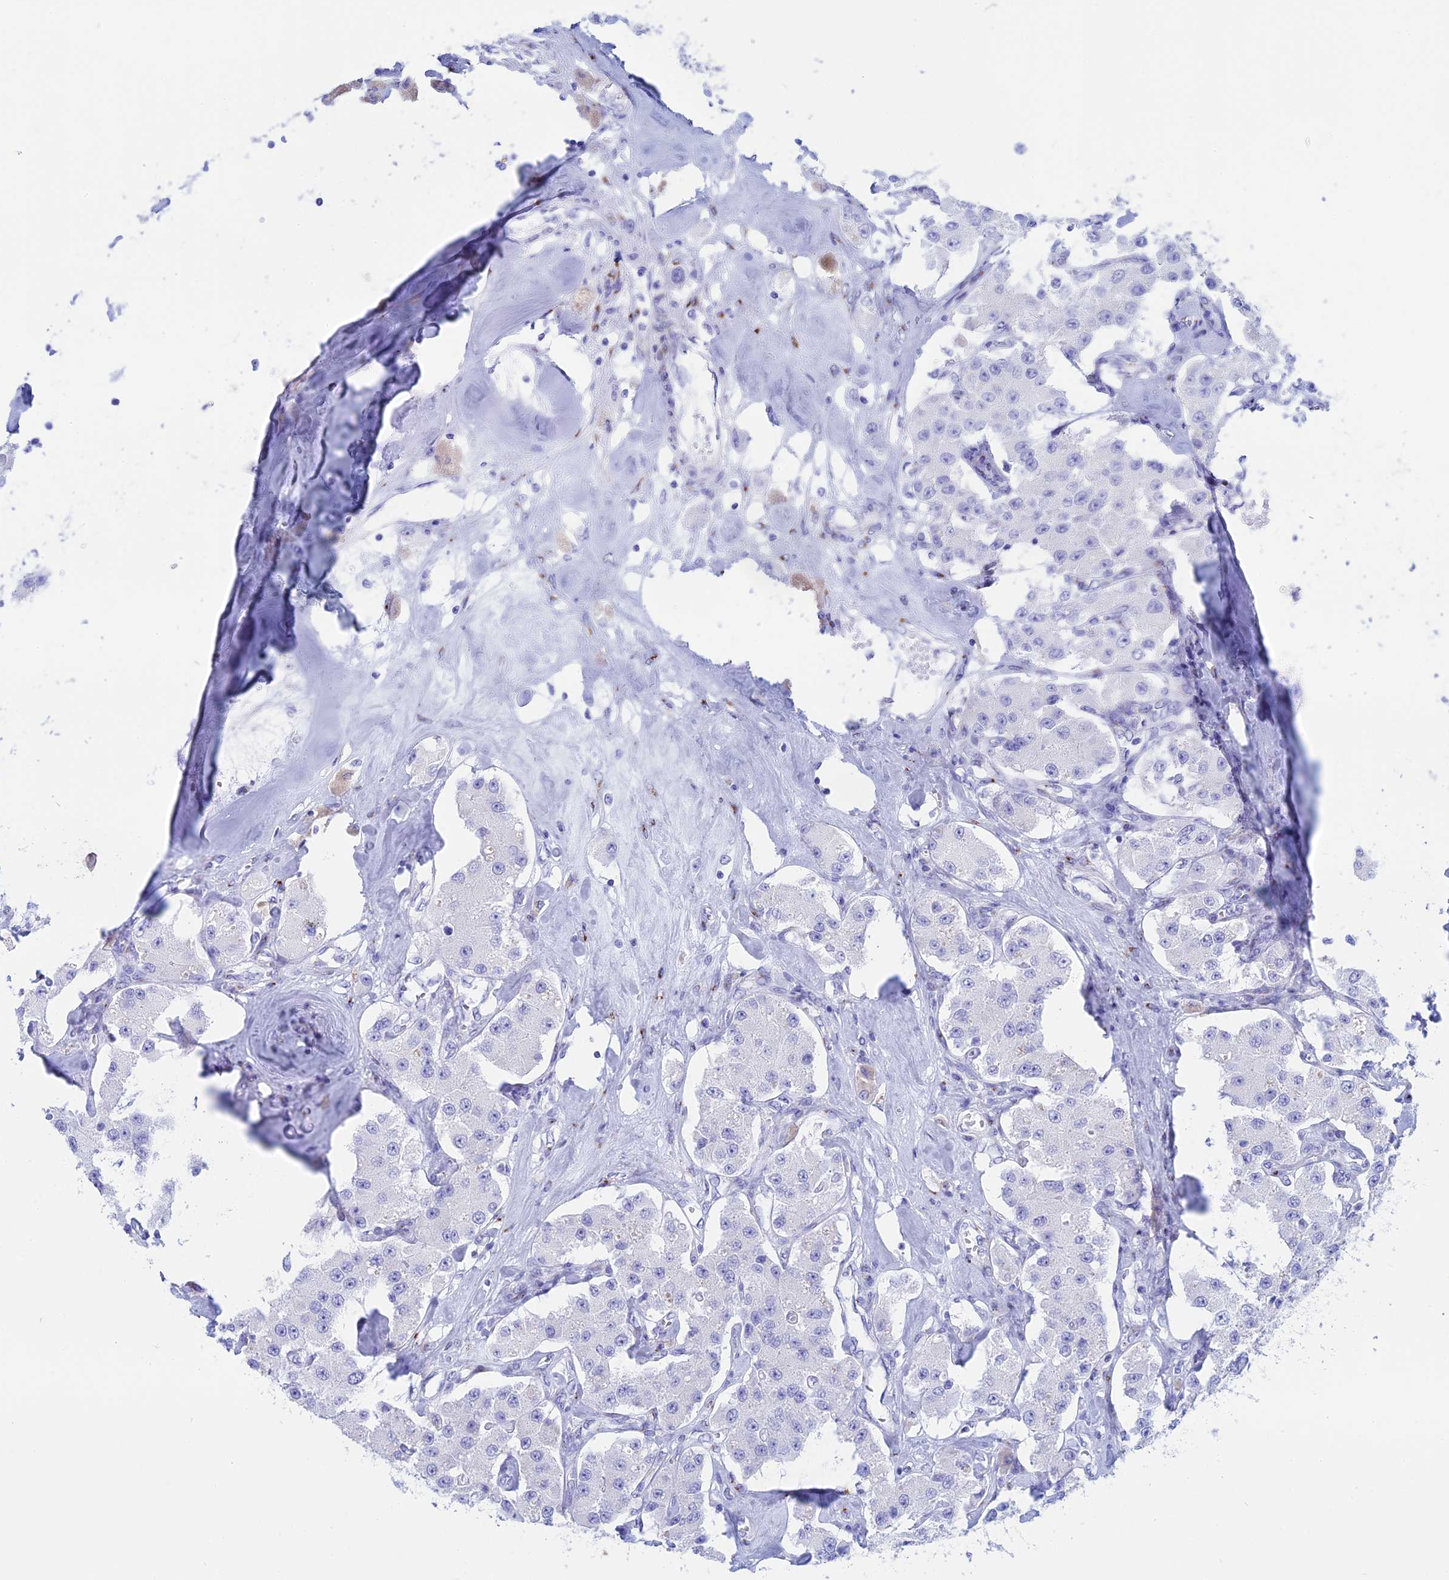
{"staining": {"intensity": "negative", "quantity": "none", "location": "none"}, "tissue": "carcinoid", "cell_type": "Tumor cells", "image_type": "cancer", "snomed": [{"axis": "morphology", "description": "Carcinoid, malignant, NOS"}, {"axis": "topography", "description": "Pancreas"}], "caption": "A photomicrograph of malignant carcinoid stained for a protein demonstrates no brown staining in tumor cells.", "gene": "ERICH4", "patient": {"sex": "male", "age": 41}}